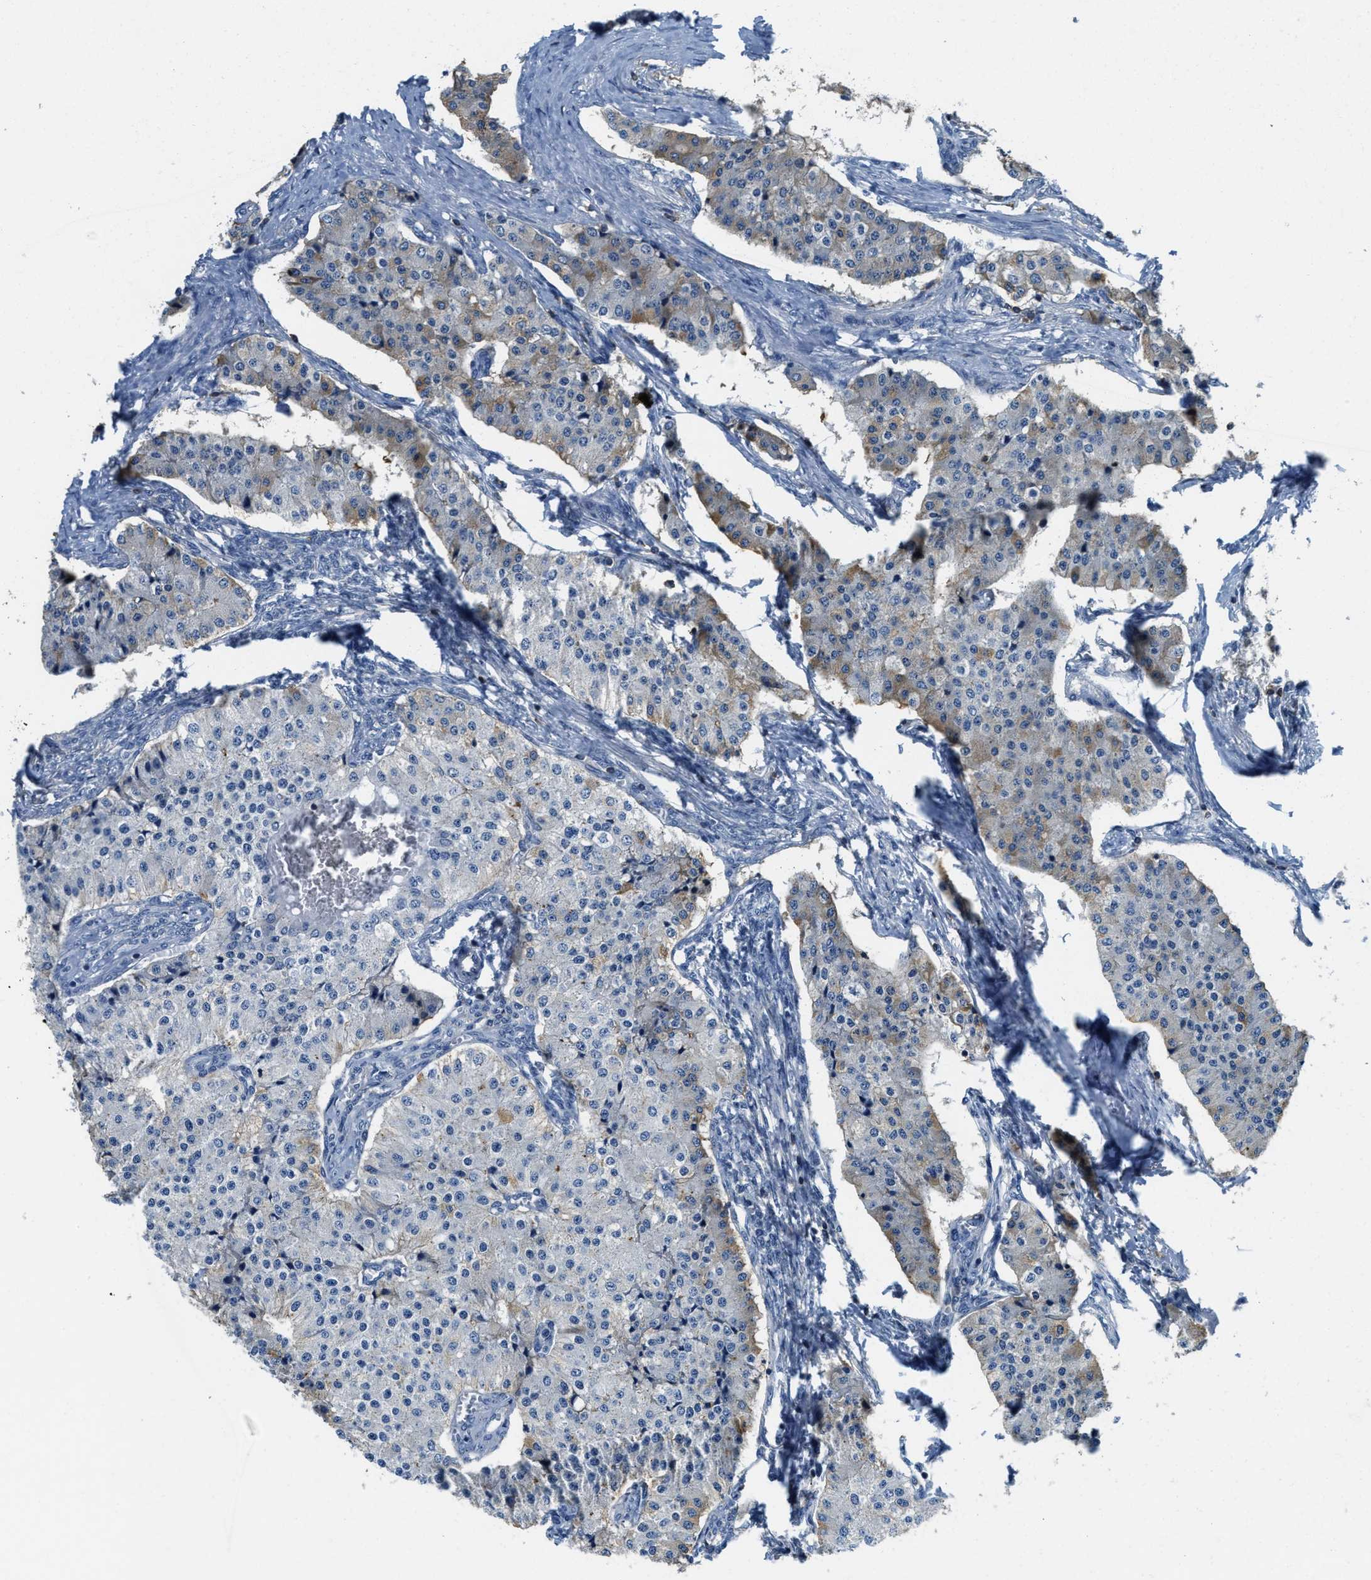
{"staining": {"intensity": "weak", "quantity": "<25%", "location": "cytoplasmic/membranous"}, "tissue": "carcinoid", "cell_type": "Tumor cells", "image_type": "cancer", "snomed": [{"axis": "morphology", "description": "Carcinoid, malignant, NOS"}, {"axis": "topography", "description": "Colon"}], "caption": "Tumor cells are negative for brown protein staining in carcinoid (malignant).", "gene": "MYO1G", "patient": {"sex": "female", "age": 52}}